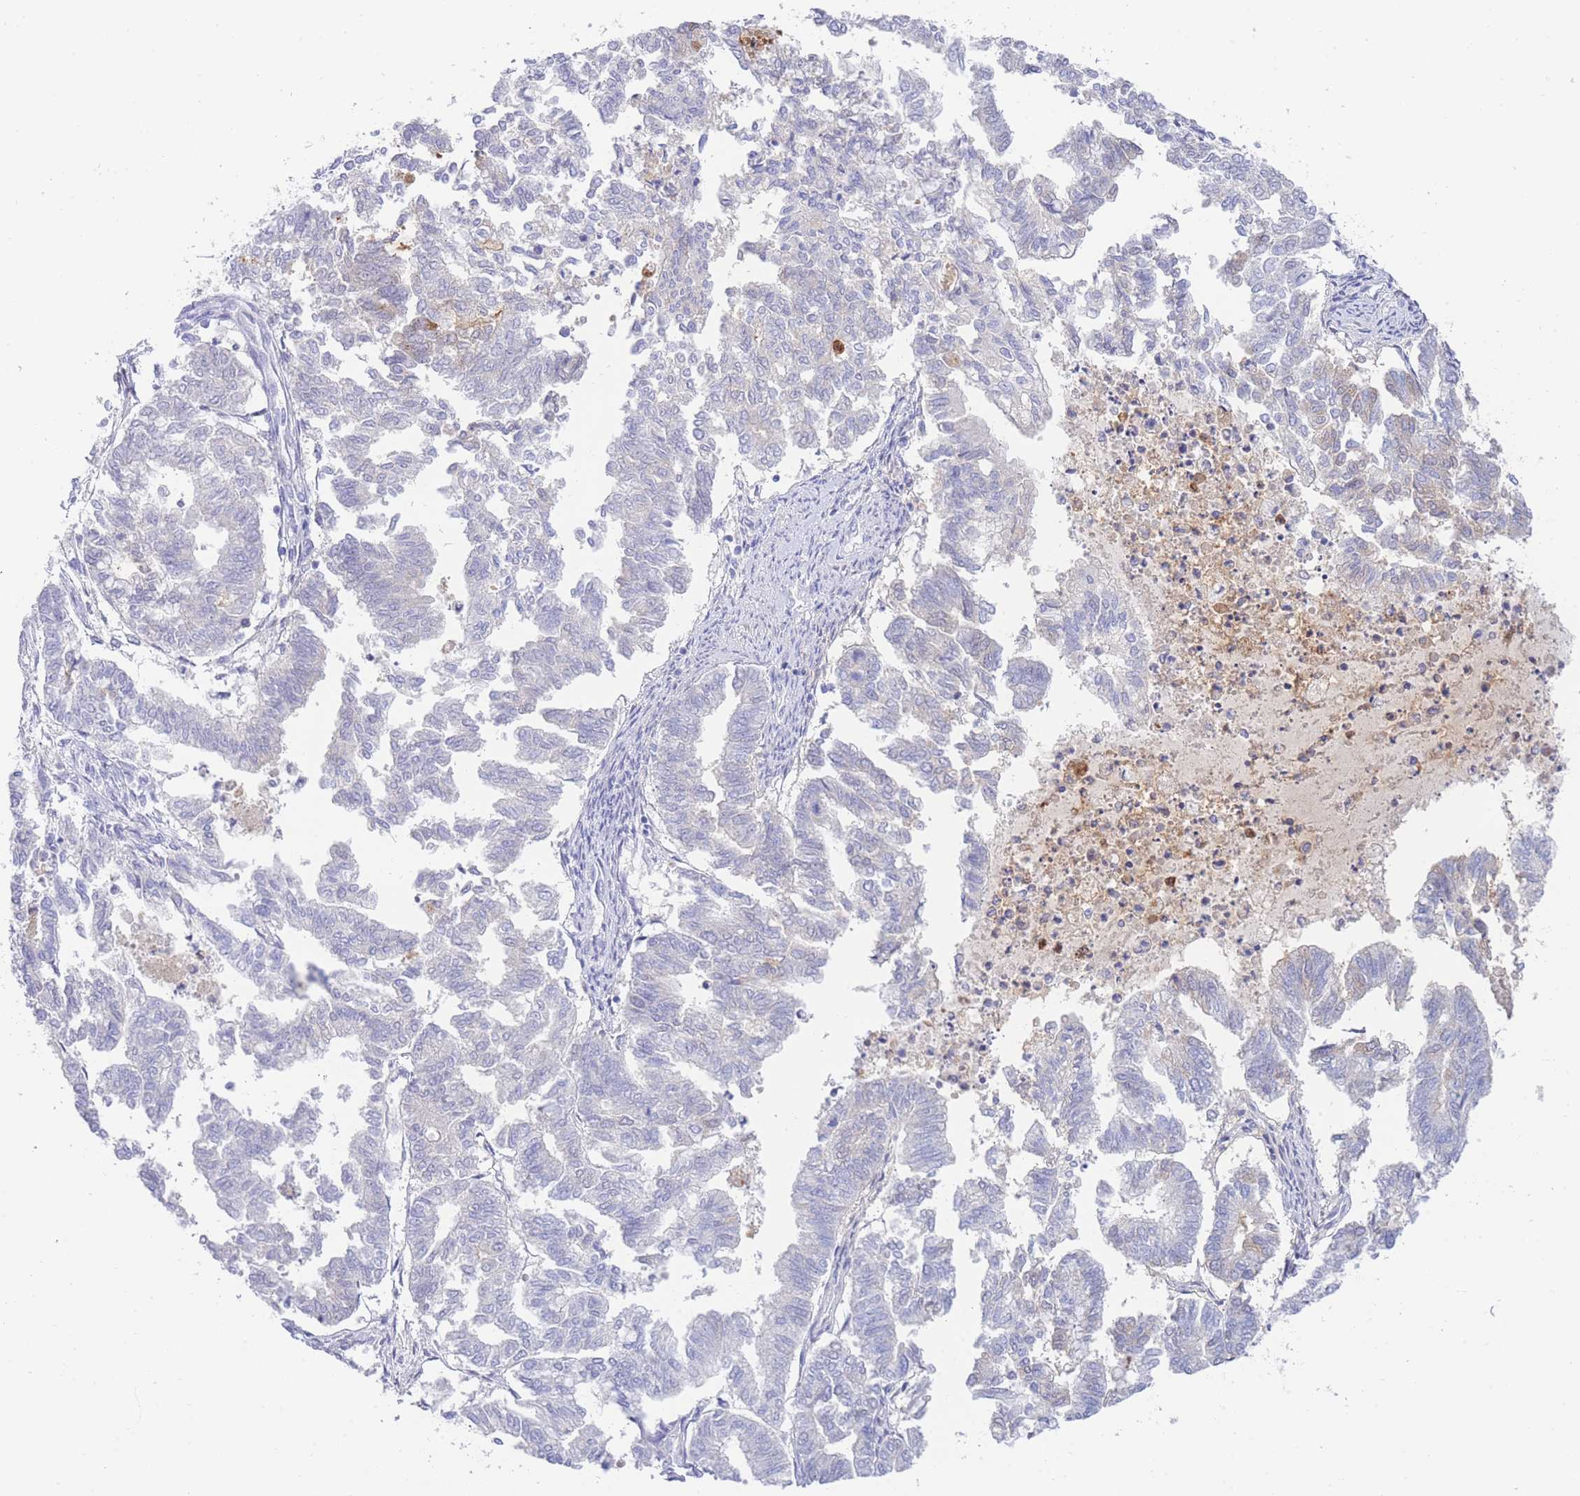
{"staining": {"intensity": "negative", "quantity": "none", "location": "none"}, "tissue": "endometrial cancer", "cell_type": "Tumor cells", "image_type": "cancer", "snomed": [{"axis": "morphology", "description": "Adenocarcinoma, NOS"}, {"axis": "topography", "description": "Endometrium"}], "caption": "This micrograph is of endometrial cancer stained with immunohistochemistry to label a protein in brown with the nuclei are counter-stained blue. There is no positivity in tumor cells.", "gene": "LRRC37A", "patient": {"sex": "female", "age": 79}}